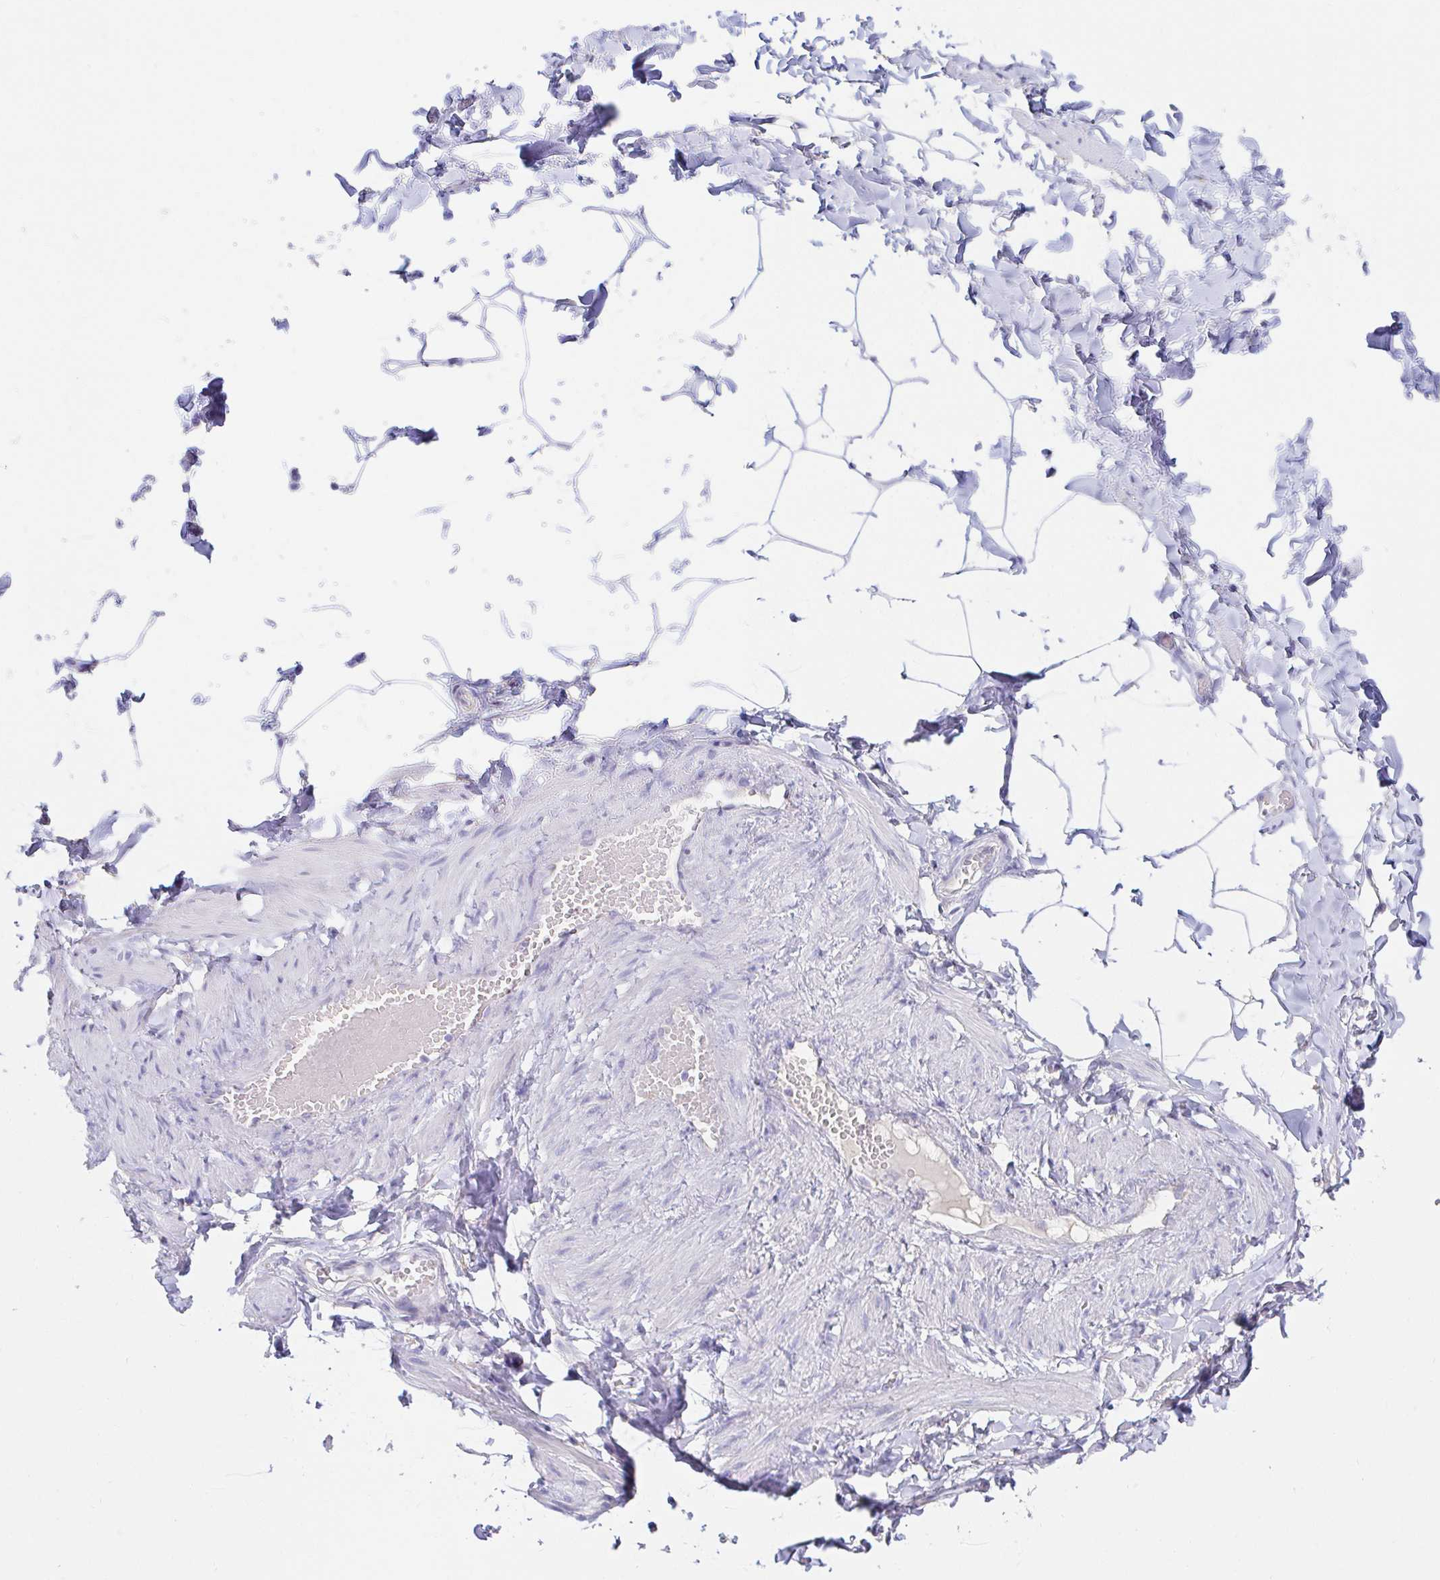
{"staining": {"intensity": "negative", "quantity": "none", "location": "none"}, "tissue": "adipose tissue", "cell_type": "Adipocytes", "image_type": "normal", "snomed": [{"axis": "morphology", "description": "Normal tissue, NOS"}, {"axis": "topography", "description": "Soft tissue"}, {"axis": "topography", "description": "Adipose tissue"}, {"axis": "topography", "description": "Vascular tissue"}, {"axis": "topography", "description": "Peripheral nerve tissue"}], "caption": "IHC image of unremarkable adipose tissue: adipose tissue stained with DAB (3,3'-diaminobenzidine) shows no significant protein positivity in adipocytes.", "gene": "PDE6B", "patient": {"sex": "male", "age": 29}}